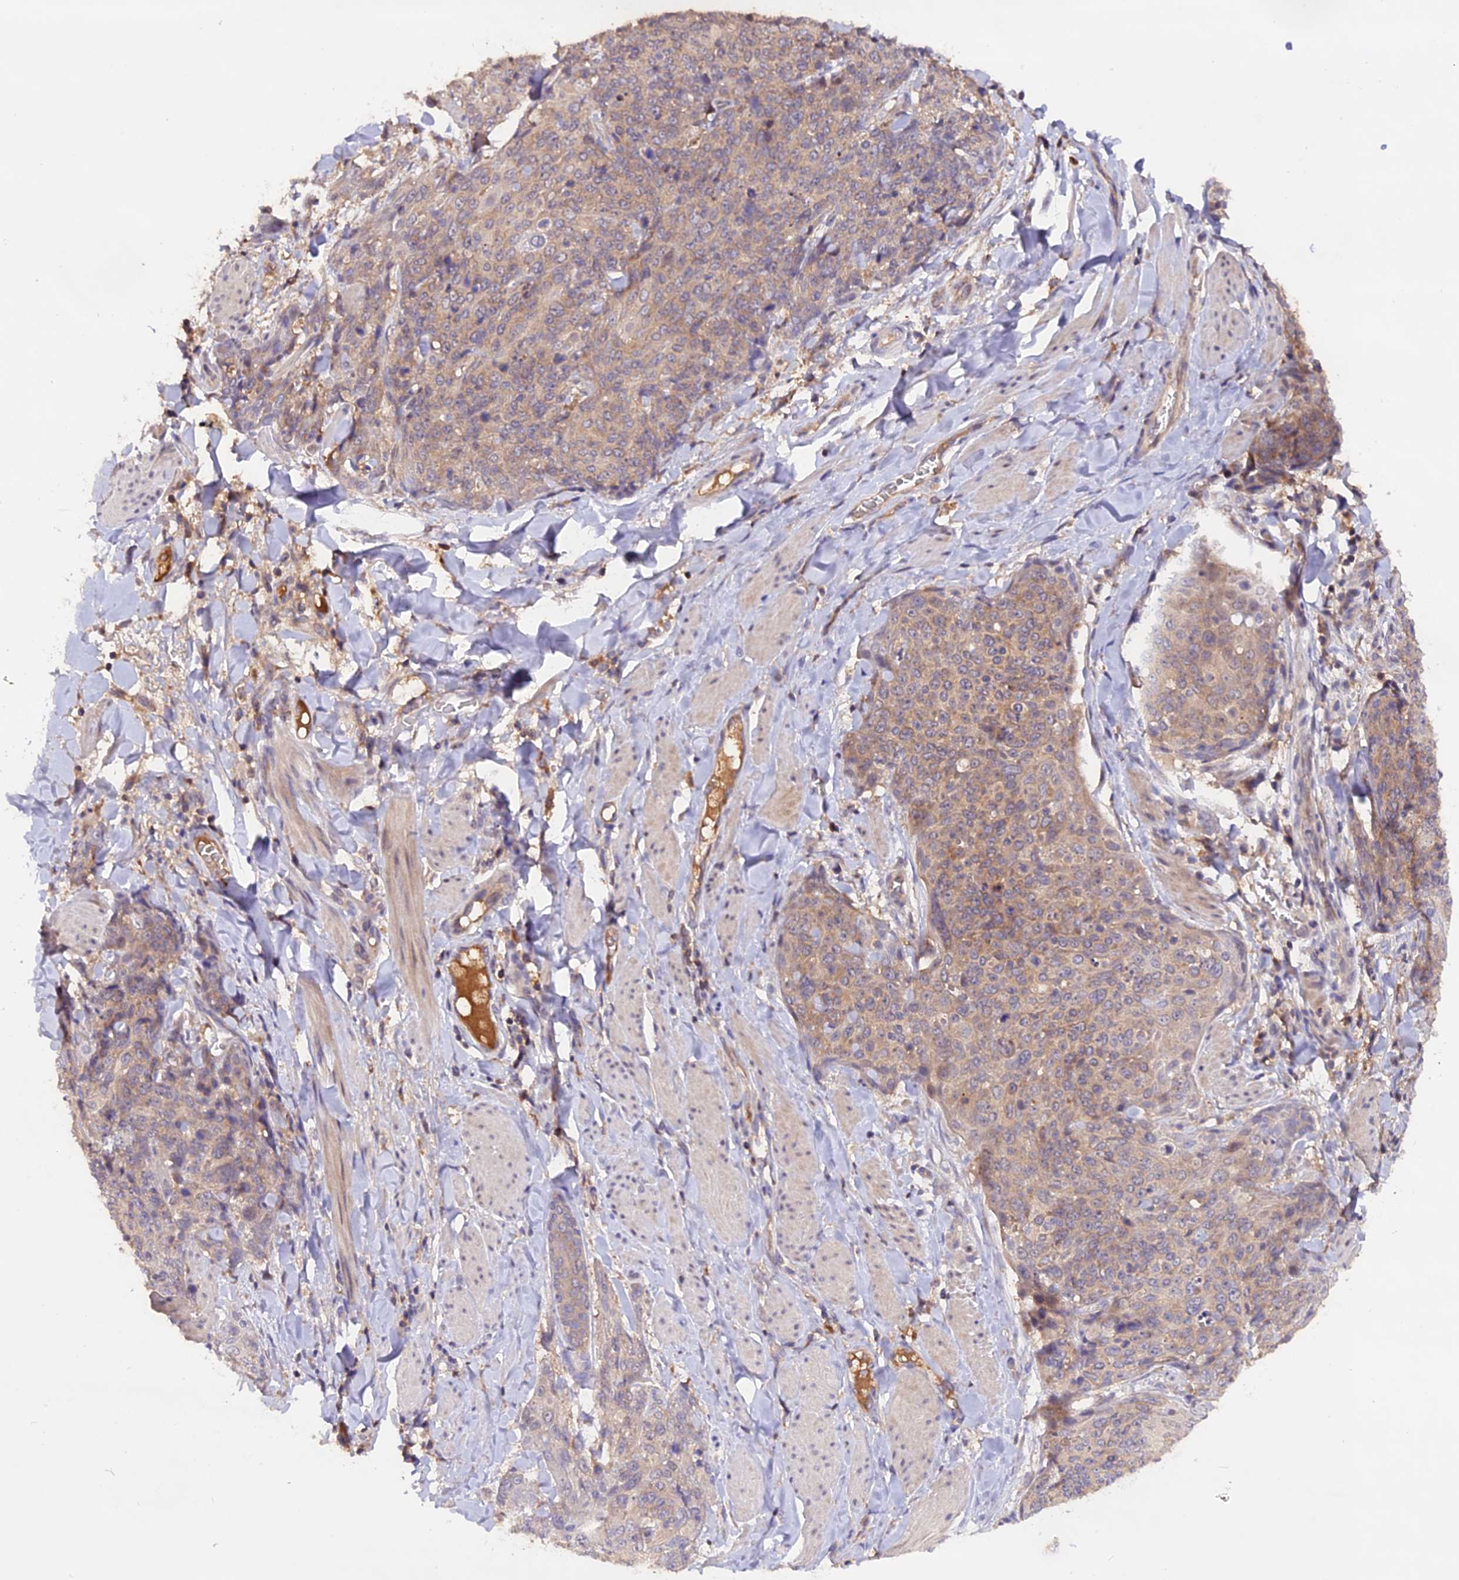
{"staining": {"intensity": "weak", "quantity": ">75%", "location": "cytoplasmic/membranous"}, "tissue": "skin cancer", "cell_type": "Tumor cells", "image_type": "cancer", "snomed": [{"axis": "morphology", "description": "Squamous cell carcinoma, NOS"}, {"axis": "topography", "description": "Skin"}, {"axis": "topography", "description": "Vulva"}], "caption": "High-power microscopy captured an immunohistochemistry micrograph of squamous cell carcinoma (skin), revealing weak cytoplasmic/membranous staining in approximately >75% of tumor cells.", "gene": "MARK4", "patient": {"sex": "female", "age": 85}}